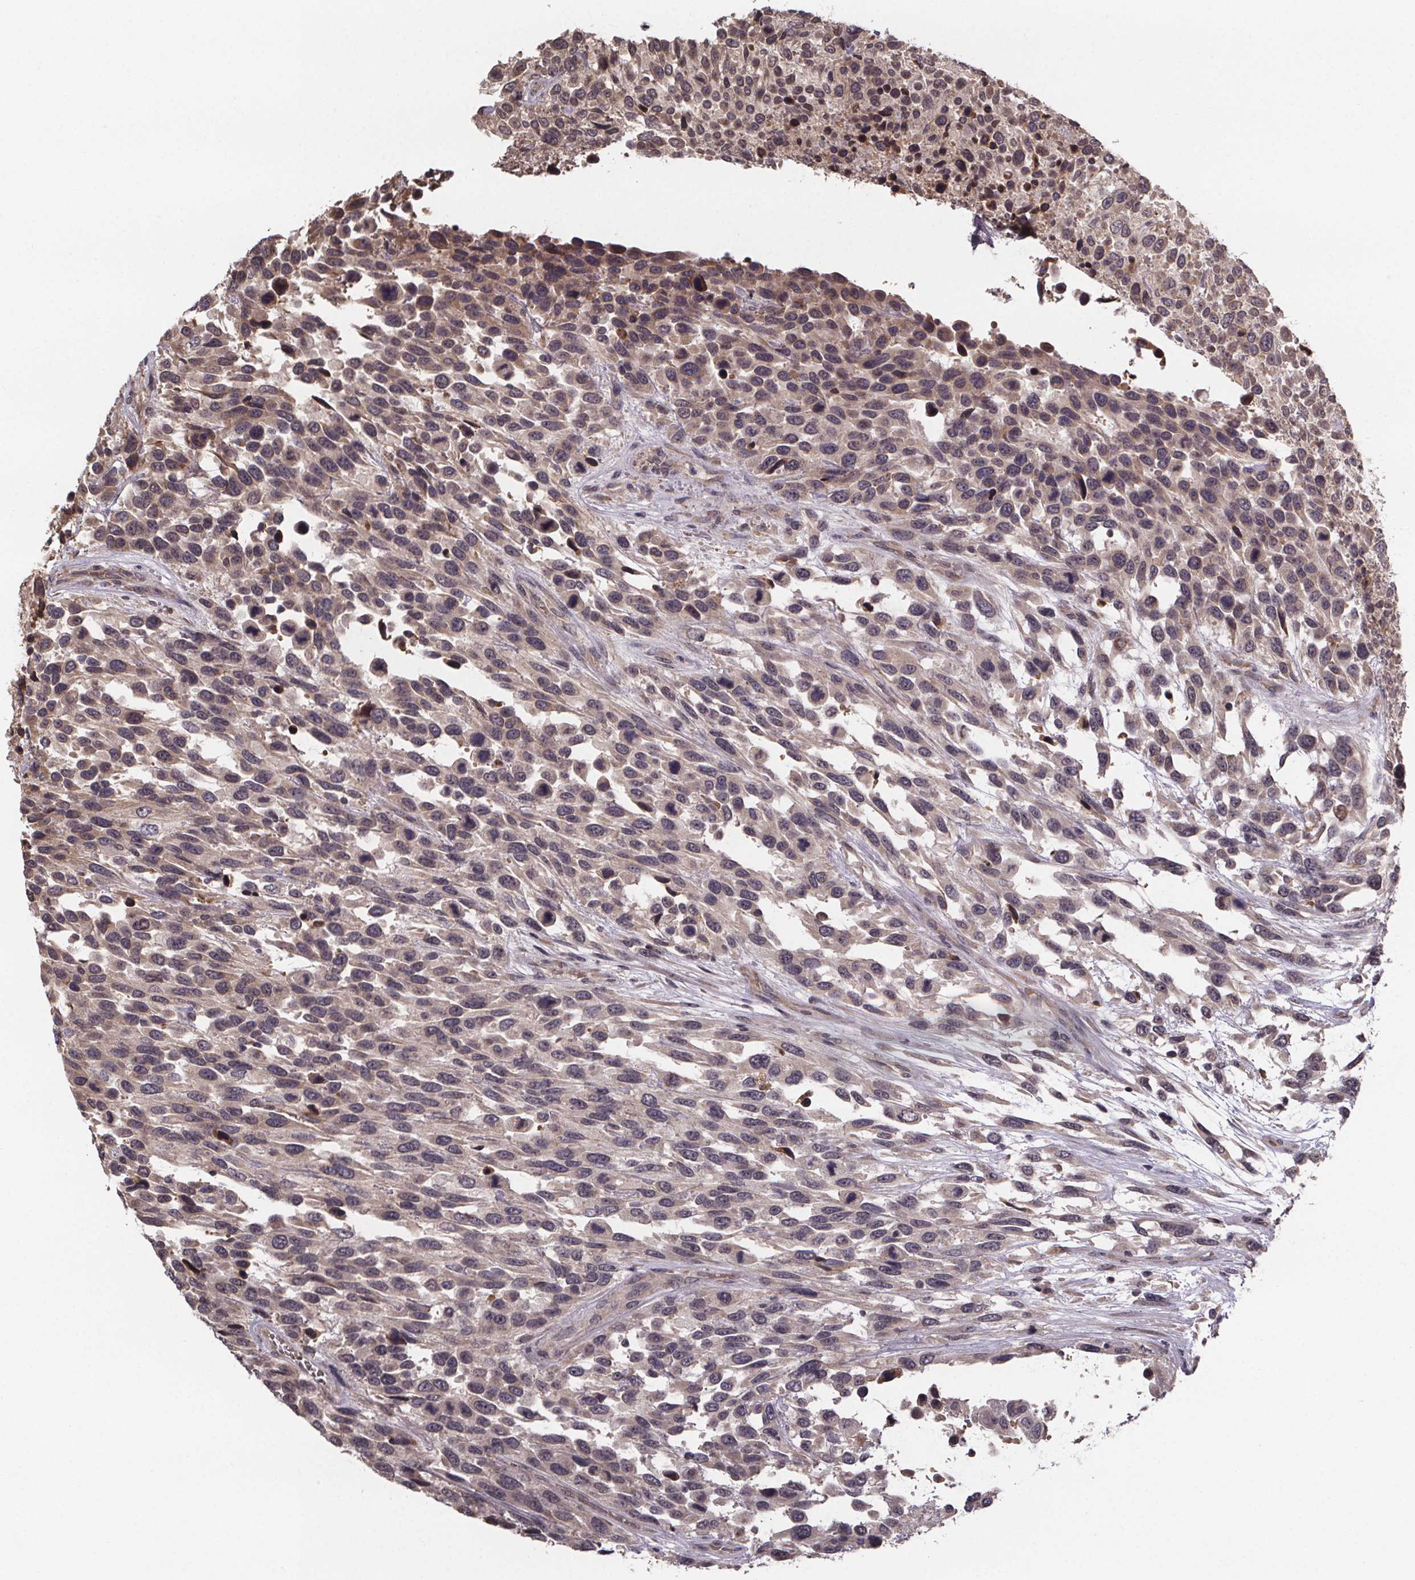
{"staining": {"intensity": "weak", "quantity": ">75%", "location": "cytoplasmic/membranous"}, "tissue": "urothelial cancer", "cell_type": "Tumor cells", "image_type": "cancer", "snomed": [{"axis": "morphology", "description": "Urothelial carcinoma, High grade"}, {"axis": "topography", "description": "Urinary bladder"}], "caption": "Weak cytoplasmic/membranous staining is identified in approximately >75% of tumor cells in urothelial carcinoma (high-grade).", "gene": "SAT1", "patient": {"sex": "female", "age": 70}}